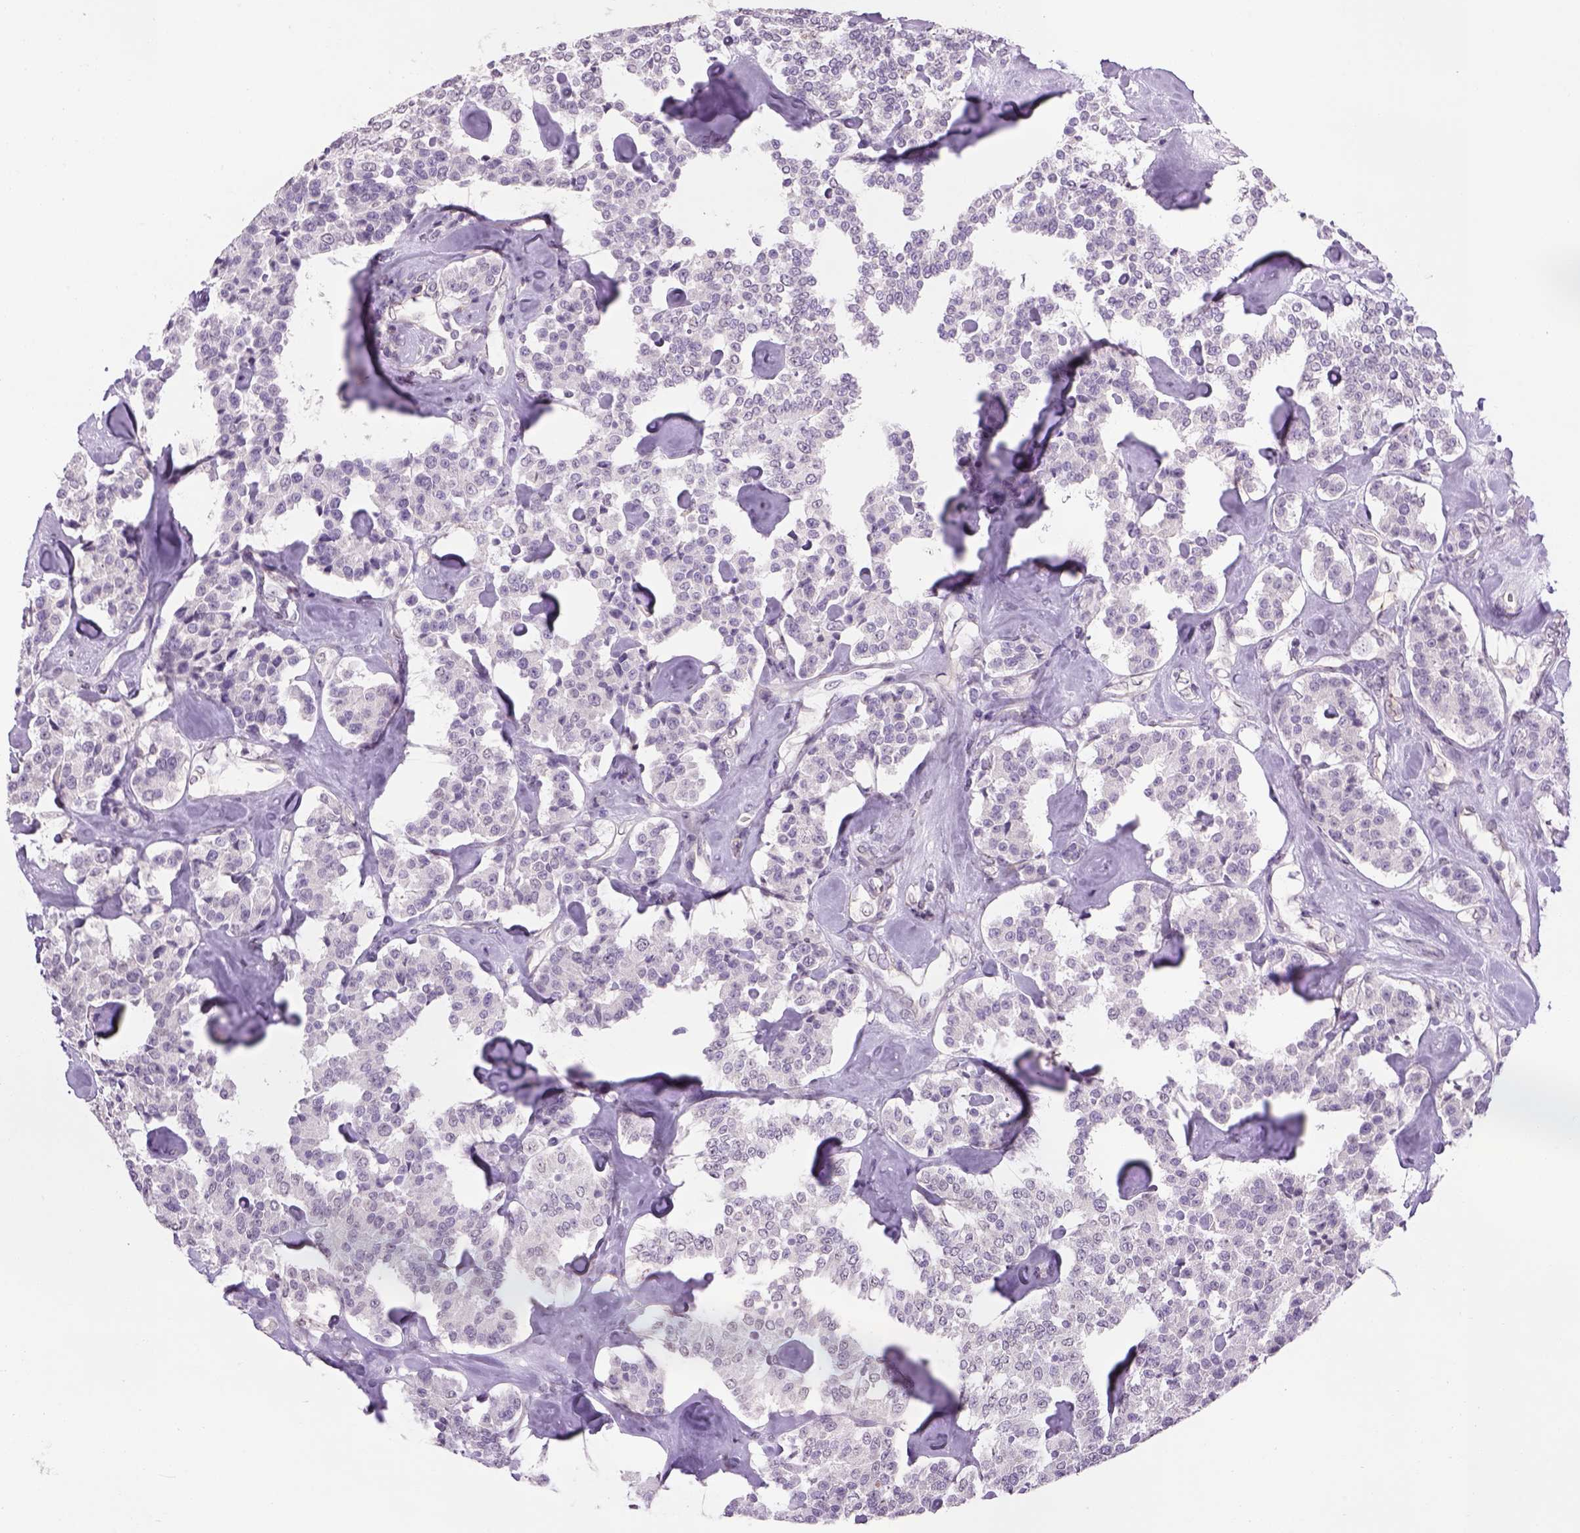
{"staining": {"intensity": "negative", "quantity": "none", "location": "none"}, "tissue": "carcinoid", "cell_type": "Tumor cells", "image_type": "cancer", "snomed": [{"axis": "morphology", "description": "Carcinoid, malignant, NOS"}, {"axis": "topography", "description": "Pancreas"}], "caption": "High magnification brightfield microscopy of malignant carcinoid stained with DAB (3,3'-diaminobenzidine) (brown) and counterstained with hematoxylin (blue): tumor cells show no significant staining.", "gene": "PRRT1", "patient": {"sex": "male", "age": 41}}